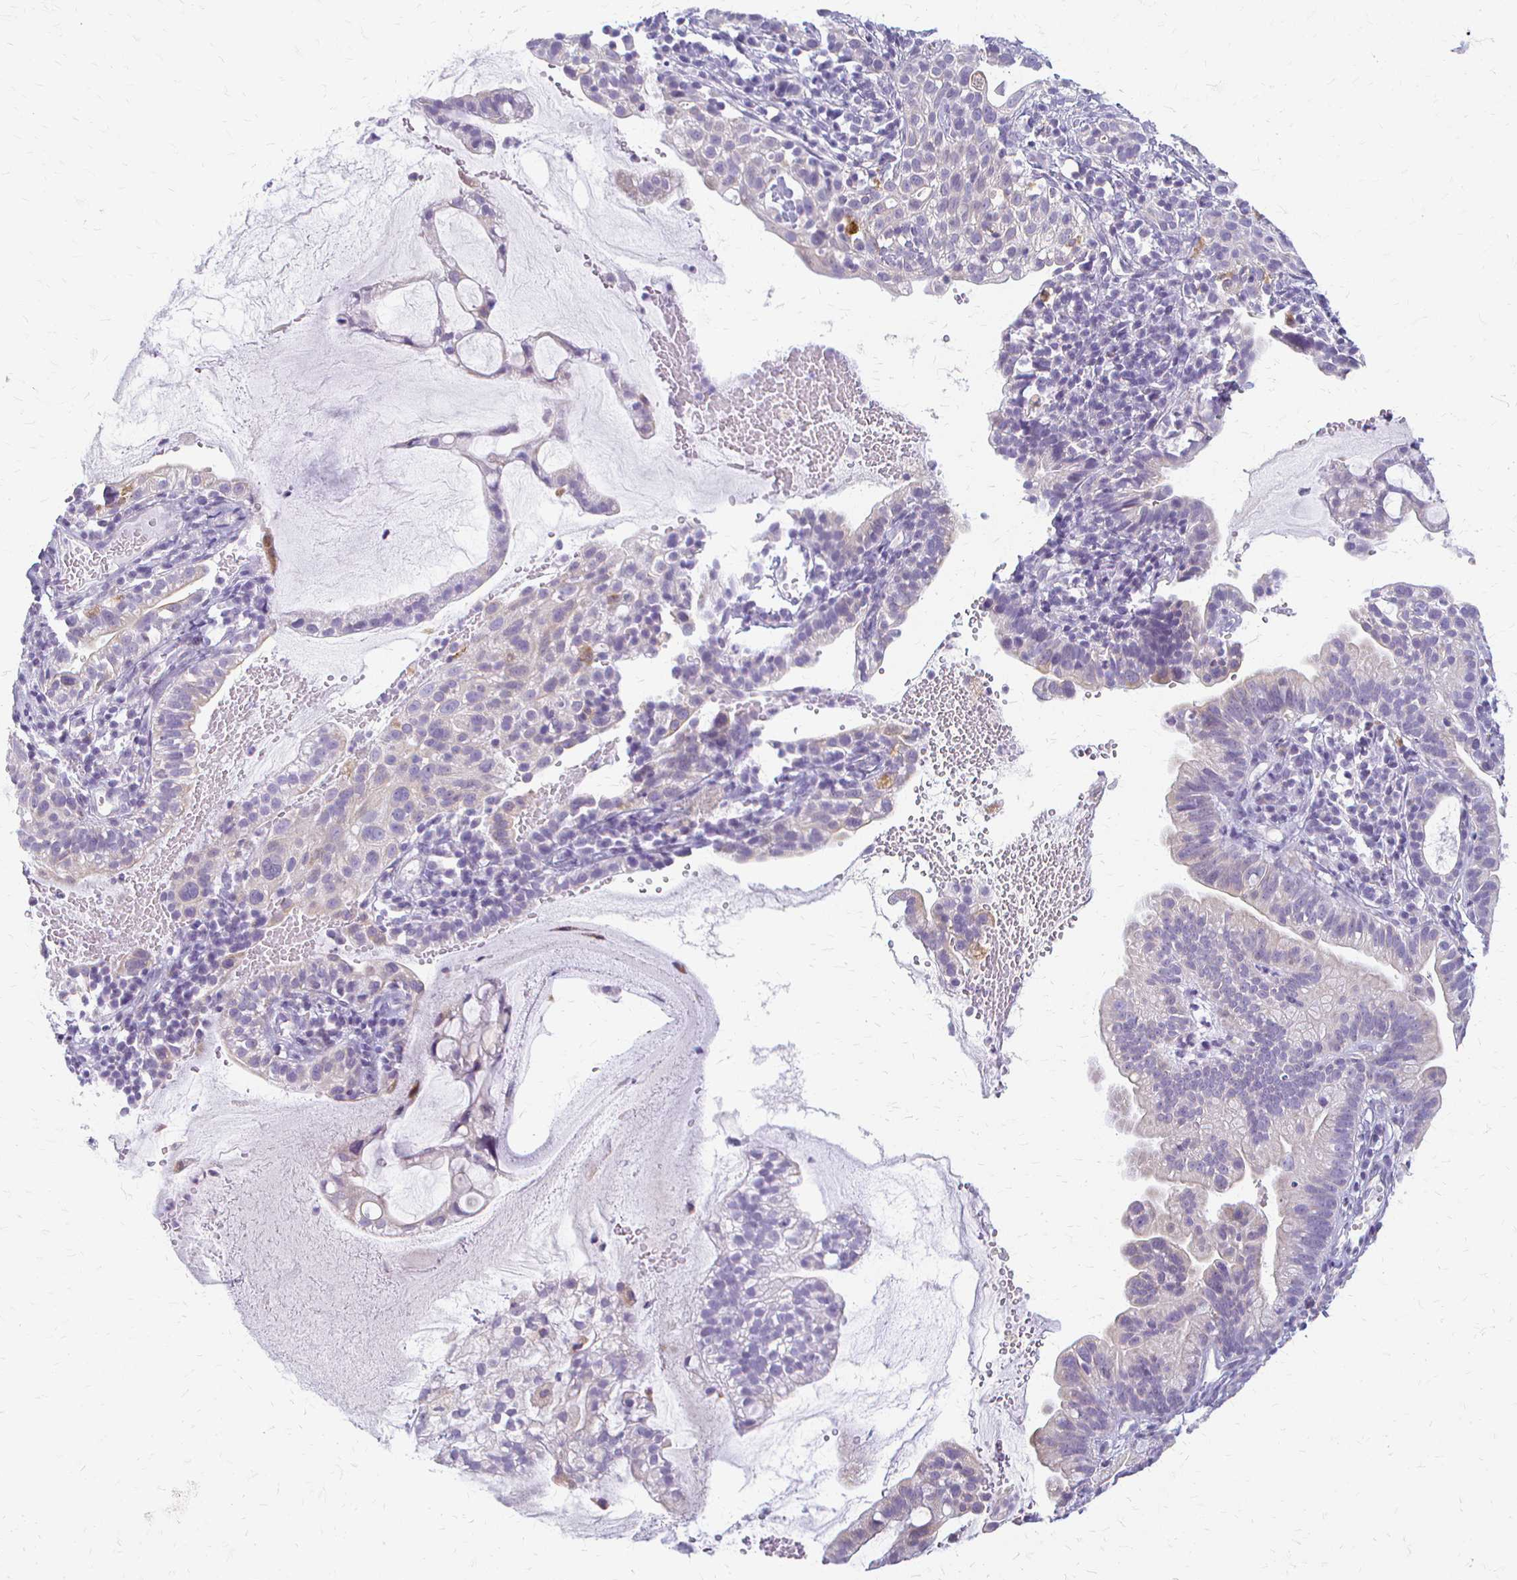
{"staining": {"intensity": "negative", "quantity": "none", "location": "none"}, "tissue": "cervical cancer", "cell_type": "Tumor cells", "image_type": "cancer", "snomed": [{"axis": "morphology", "description": "Adenocarcinoma, NOS"}, {"axis": "topography", "description": "Cervix"}], "caption": "An immunohistochemistry (IHC) histopathology image of cervical adenocarcinoma is shown. There is no staining in tumor cells of cervical adenocarcinoma.", "gene": "ACP5", "patient": {"sex": "female", "age": 41}}